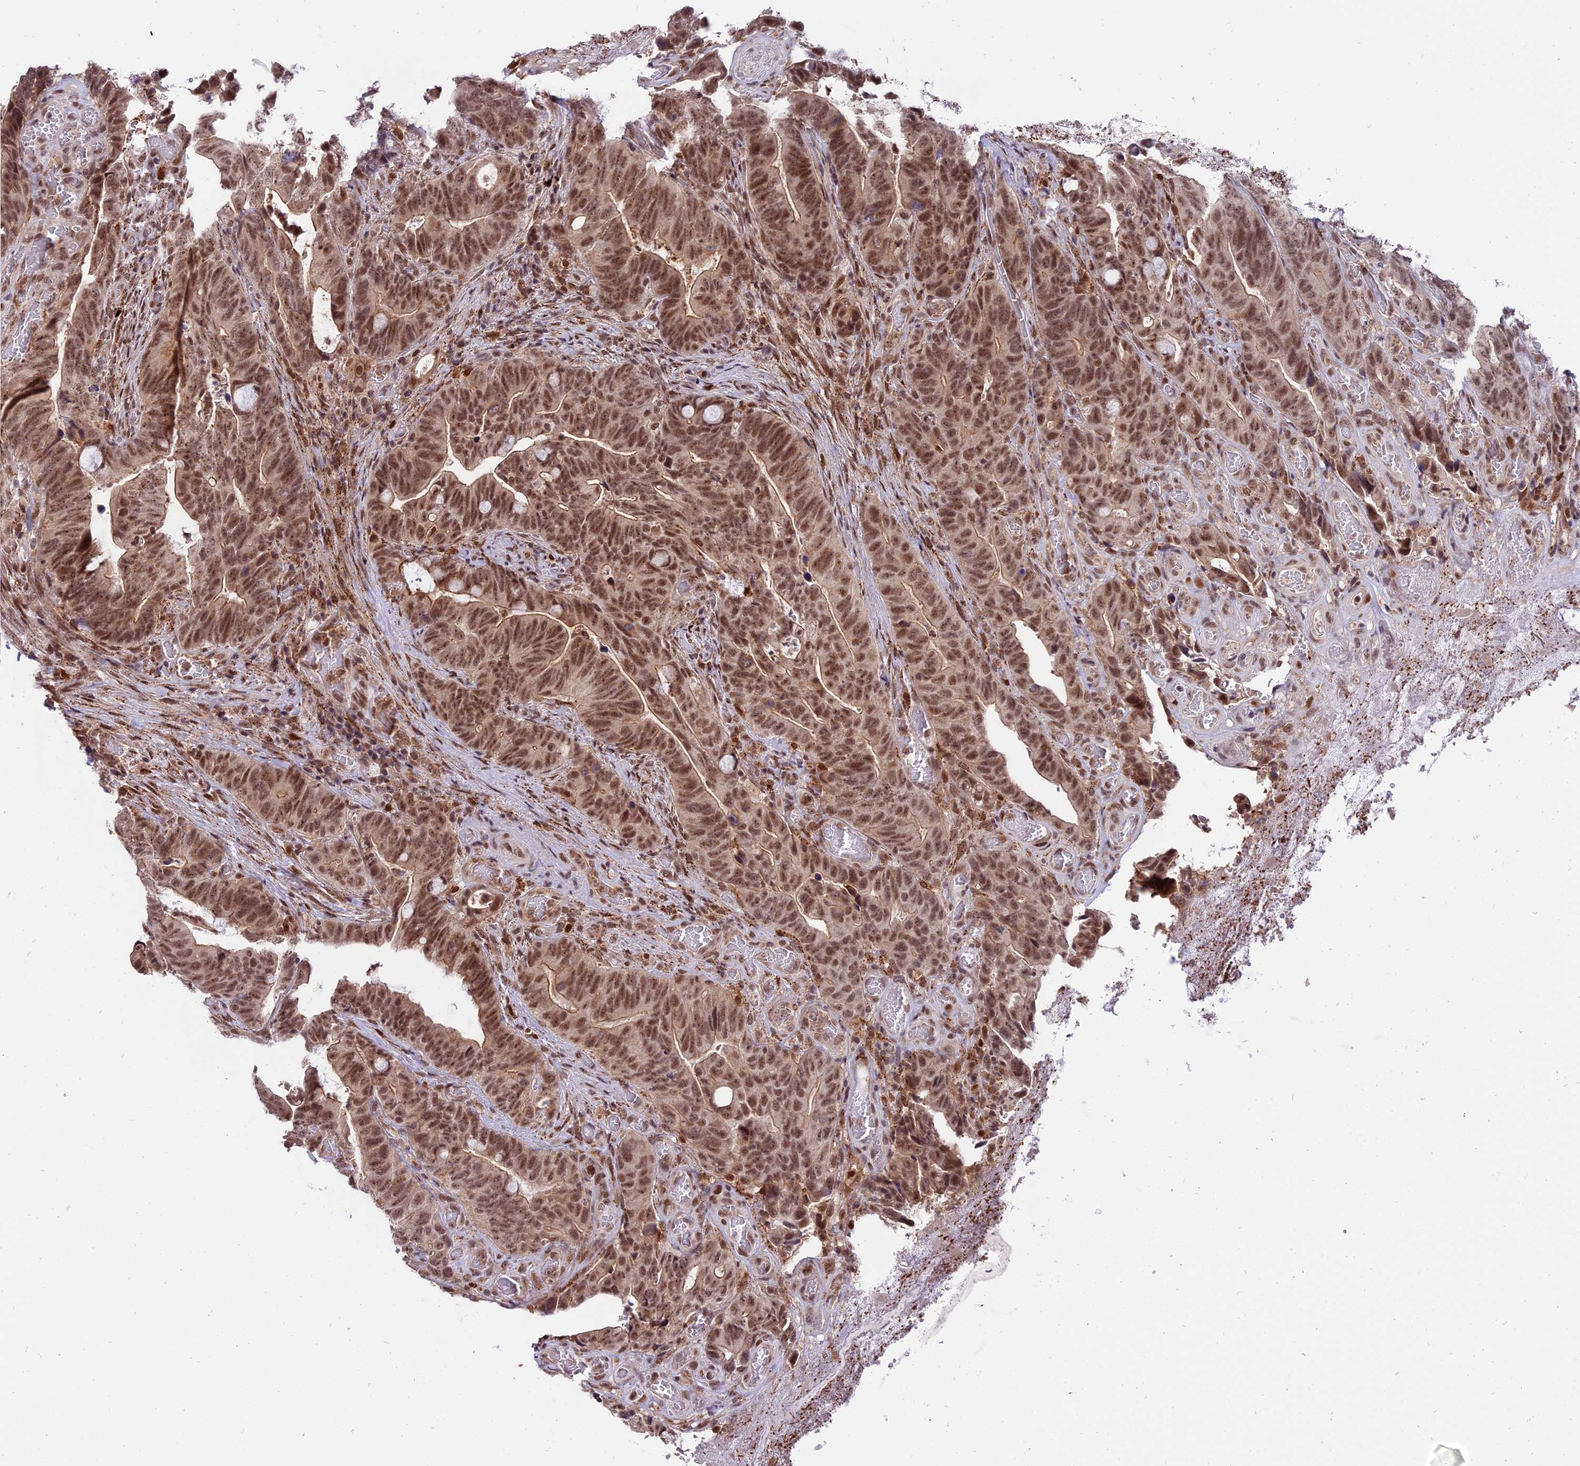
{"staining": {"intensity": "moderate", "quantity": ">75%", "location": "nuclear"}, "tissue": "colorectal cancer", "cell_type": "Tumor cells", "image_type": "cancer", "snomed": [{"axis": "morphology", "description": "Adenocarcinoma, NOS"}, {"axis": "topography", "description": "Colon"}], "caption": "This histopathology image exhibits immunohistochemistry staining of colorectal cancer, with medium moderate nuclear positivity in about >75% of tumor cells.", "gene": "TADA3", "patient": {"sex": "female", "age": 82}}